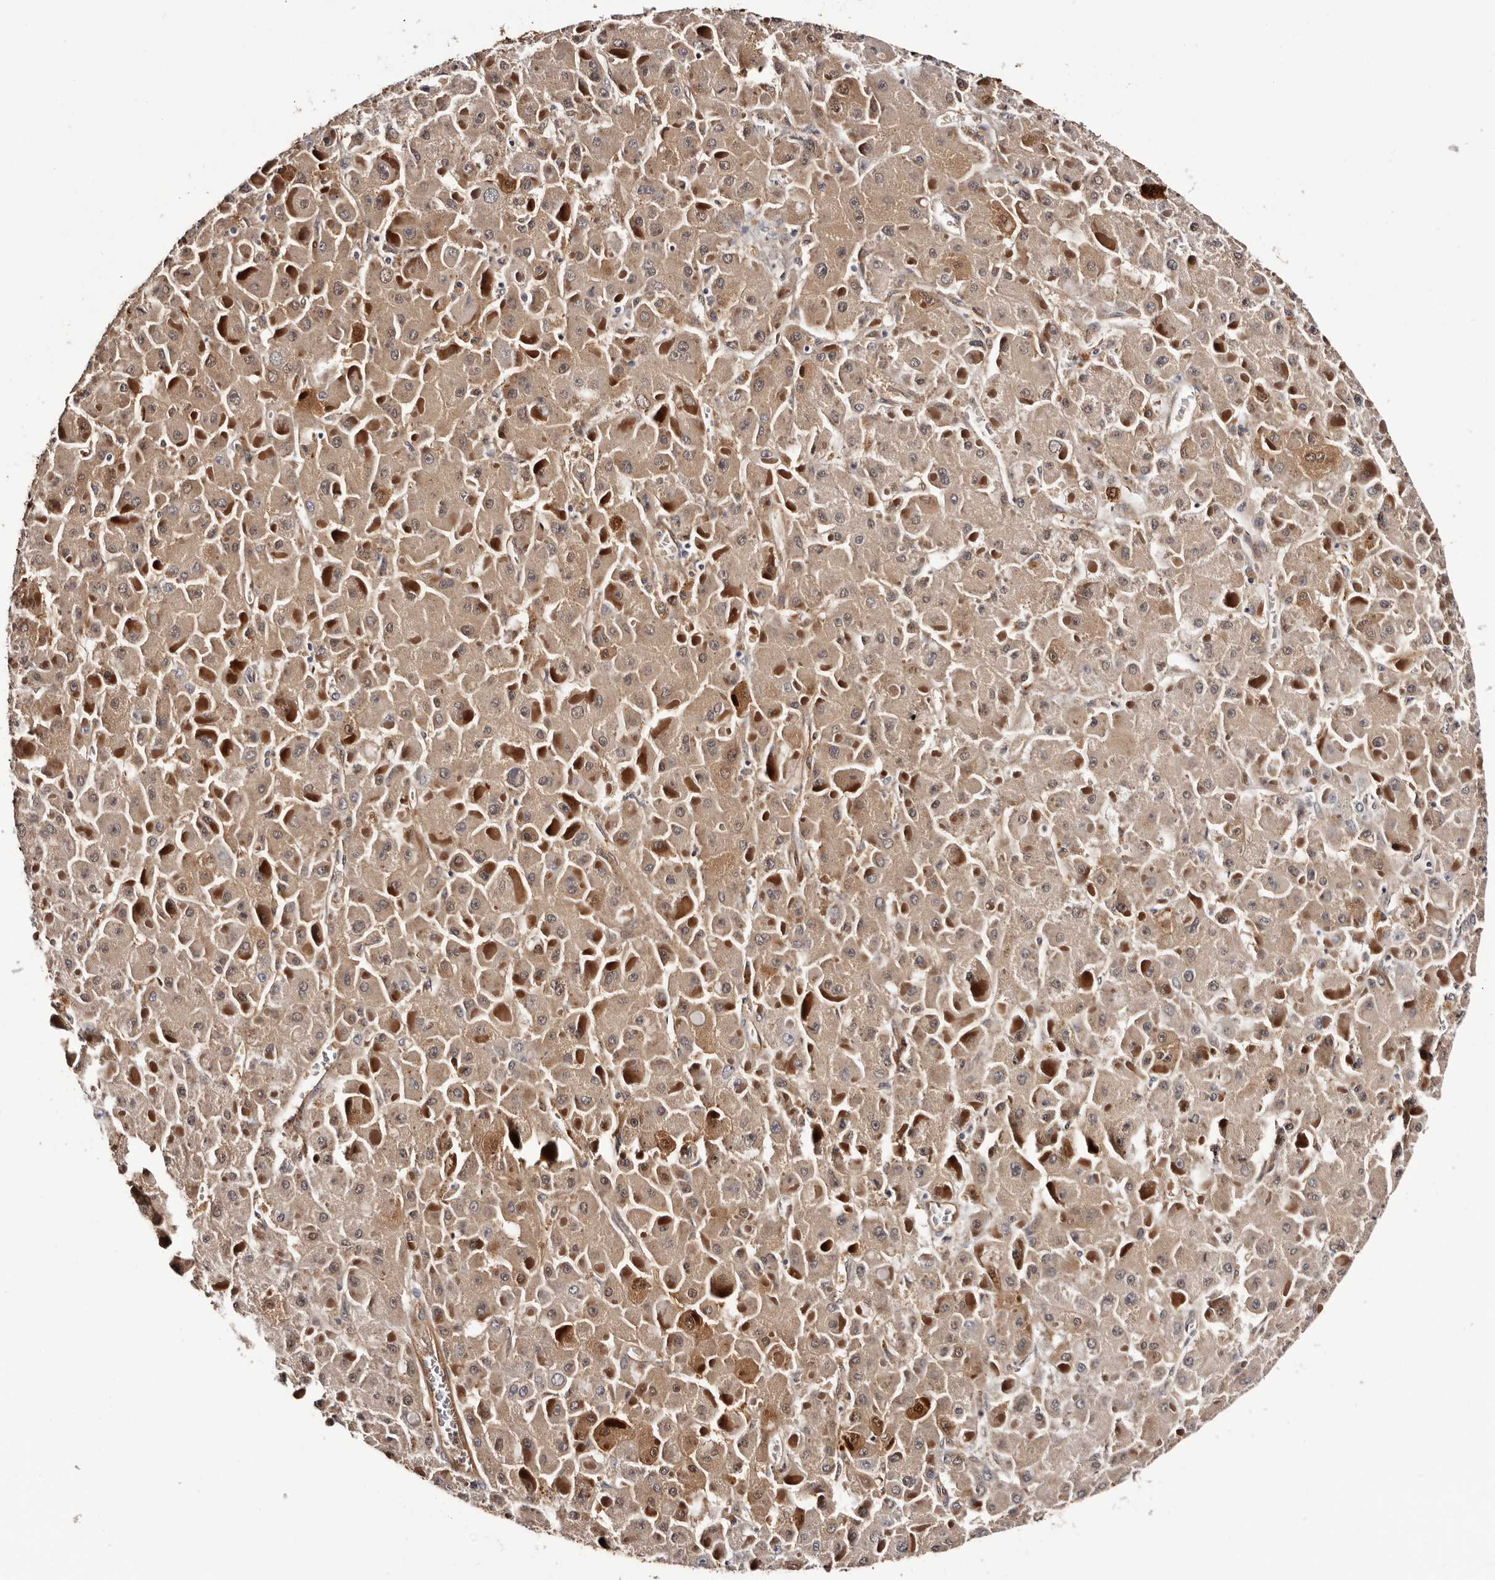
{"staining": {"intensity": "moderate", "quantity": "25%-75%", "location": "cytoplasmic/membranous,nuclear"}, "tissue": "liver cancer", "cell_type": "Tumor cells", "image_type": "cancer", "snomed": [{"axis": "morphology", "description": "Carcinoma, Hepatocellular, NOS"}, {"axis": "topography", "description": "Liver"}], "caption": "Moderate cytoplasmic/membranous and nuclear positivity for a protein is appreciated in approximately 25%-75% of tumor cells of liver cancer using immunohistochemistry (IHC).", "gene": "TP53I3", "patient": {"sex": "female", "age": 73}}